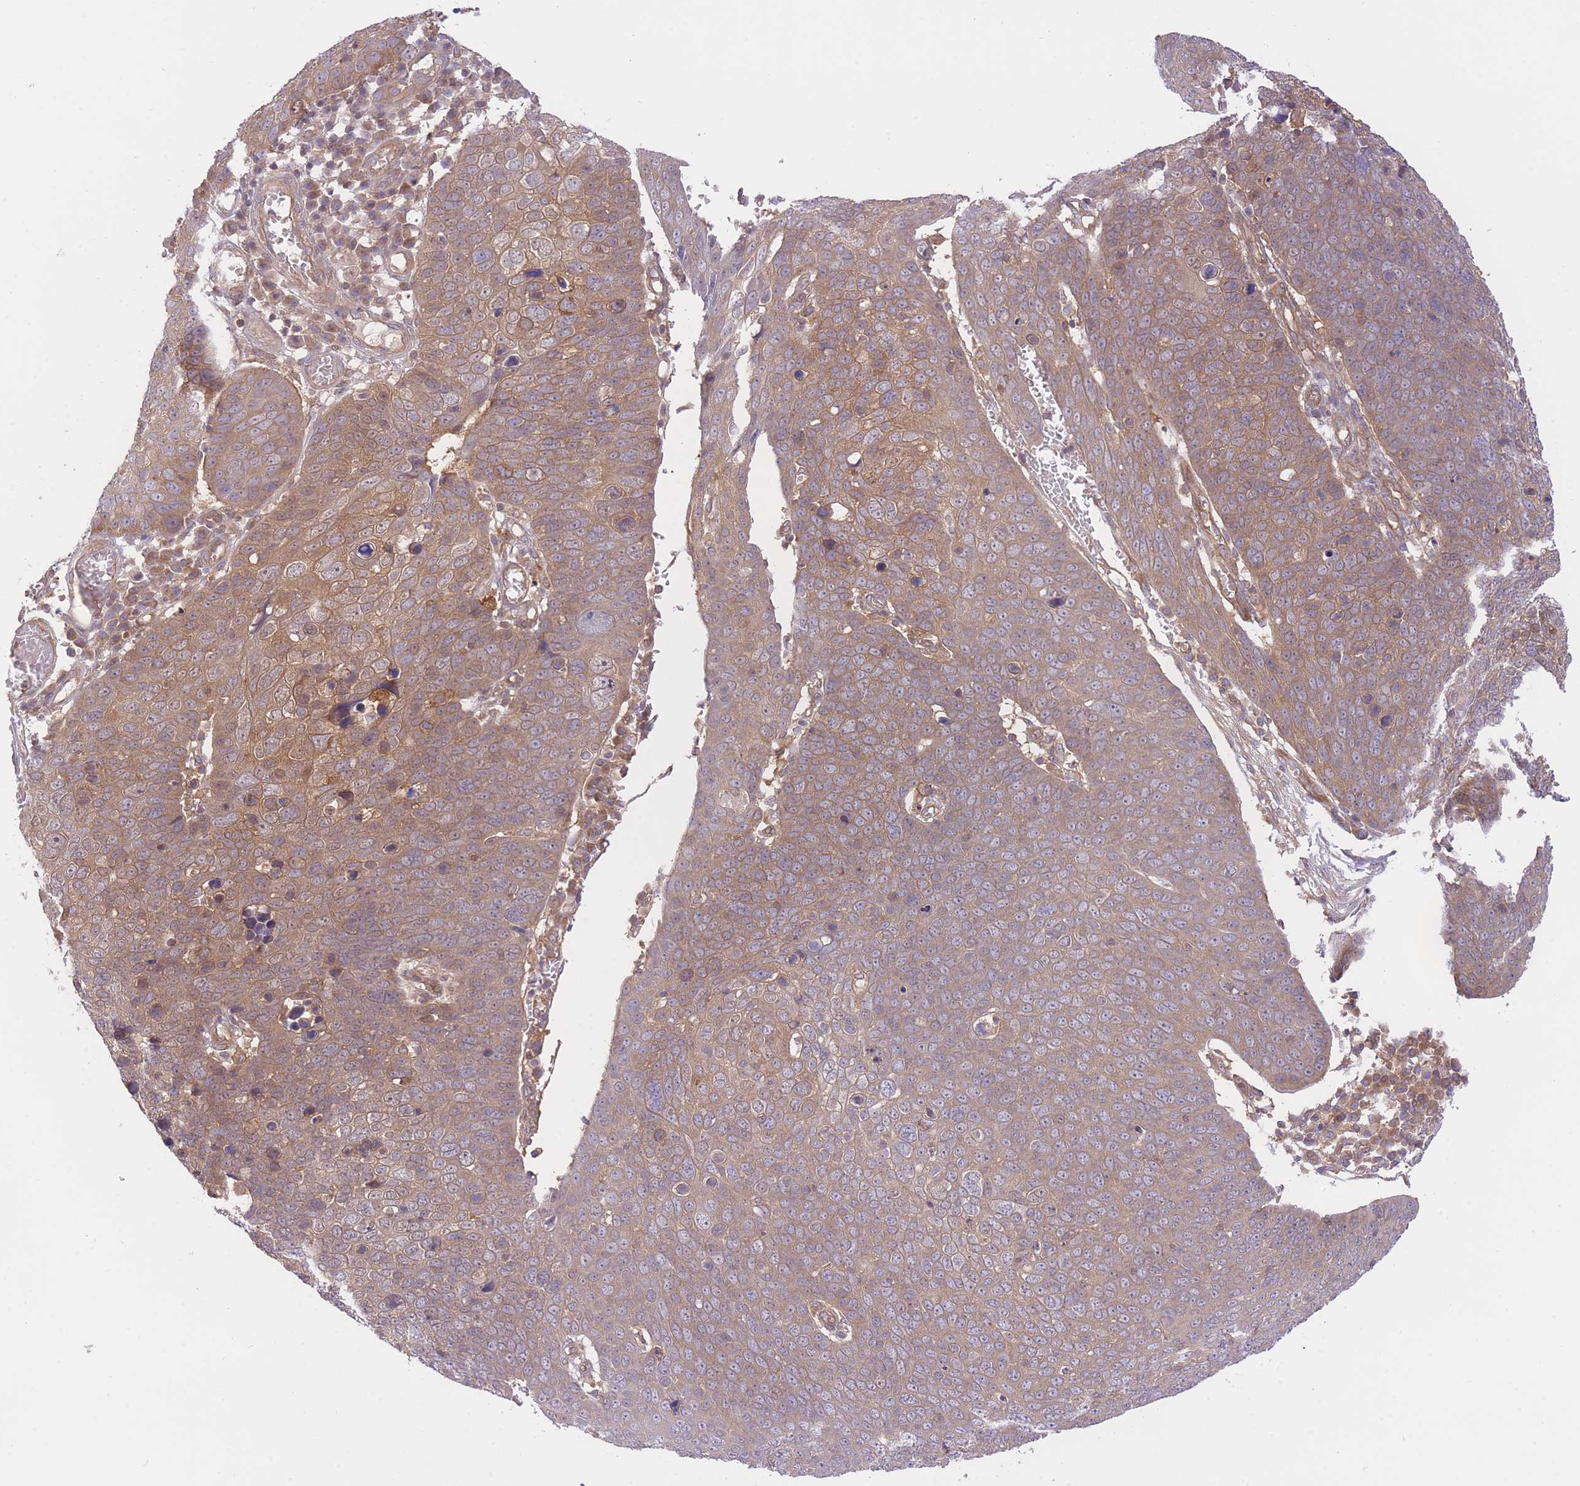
{"staining": {"intensity": "moderate", "quantity": "25%-75%", "location": "cytoplasmic/membranous"}, "tissue": "skin cancer", "cell_type": "Tumor cells", "image_type": "cancer", "snomed": [{"axis": "morphology", "description": "Squamous cell carcinoma, NOS"}, {"axis": "topography", "description": "Skin"}], "caption": "This is an image of immunohistochemistry staining of skin cancer, which shows moderate positivity in the cytoplasmic/membranous of tumor cells.", "gene": "PREP", "patient": {"sex": "male", "age": 71}}